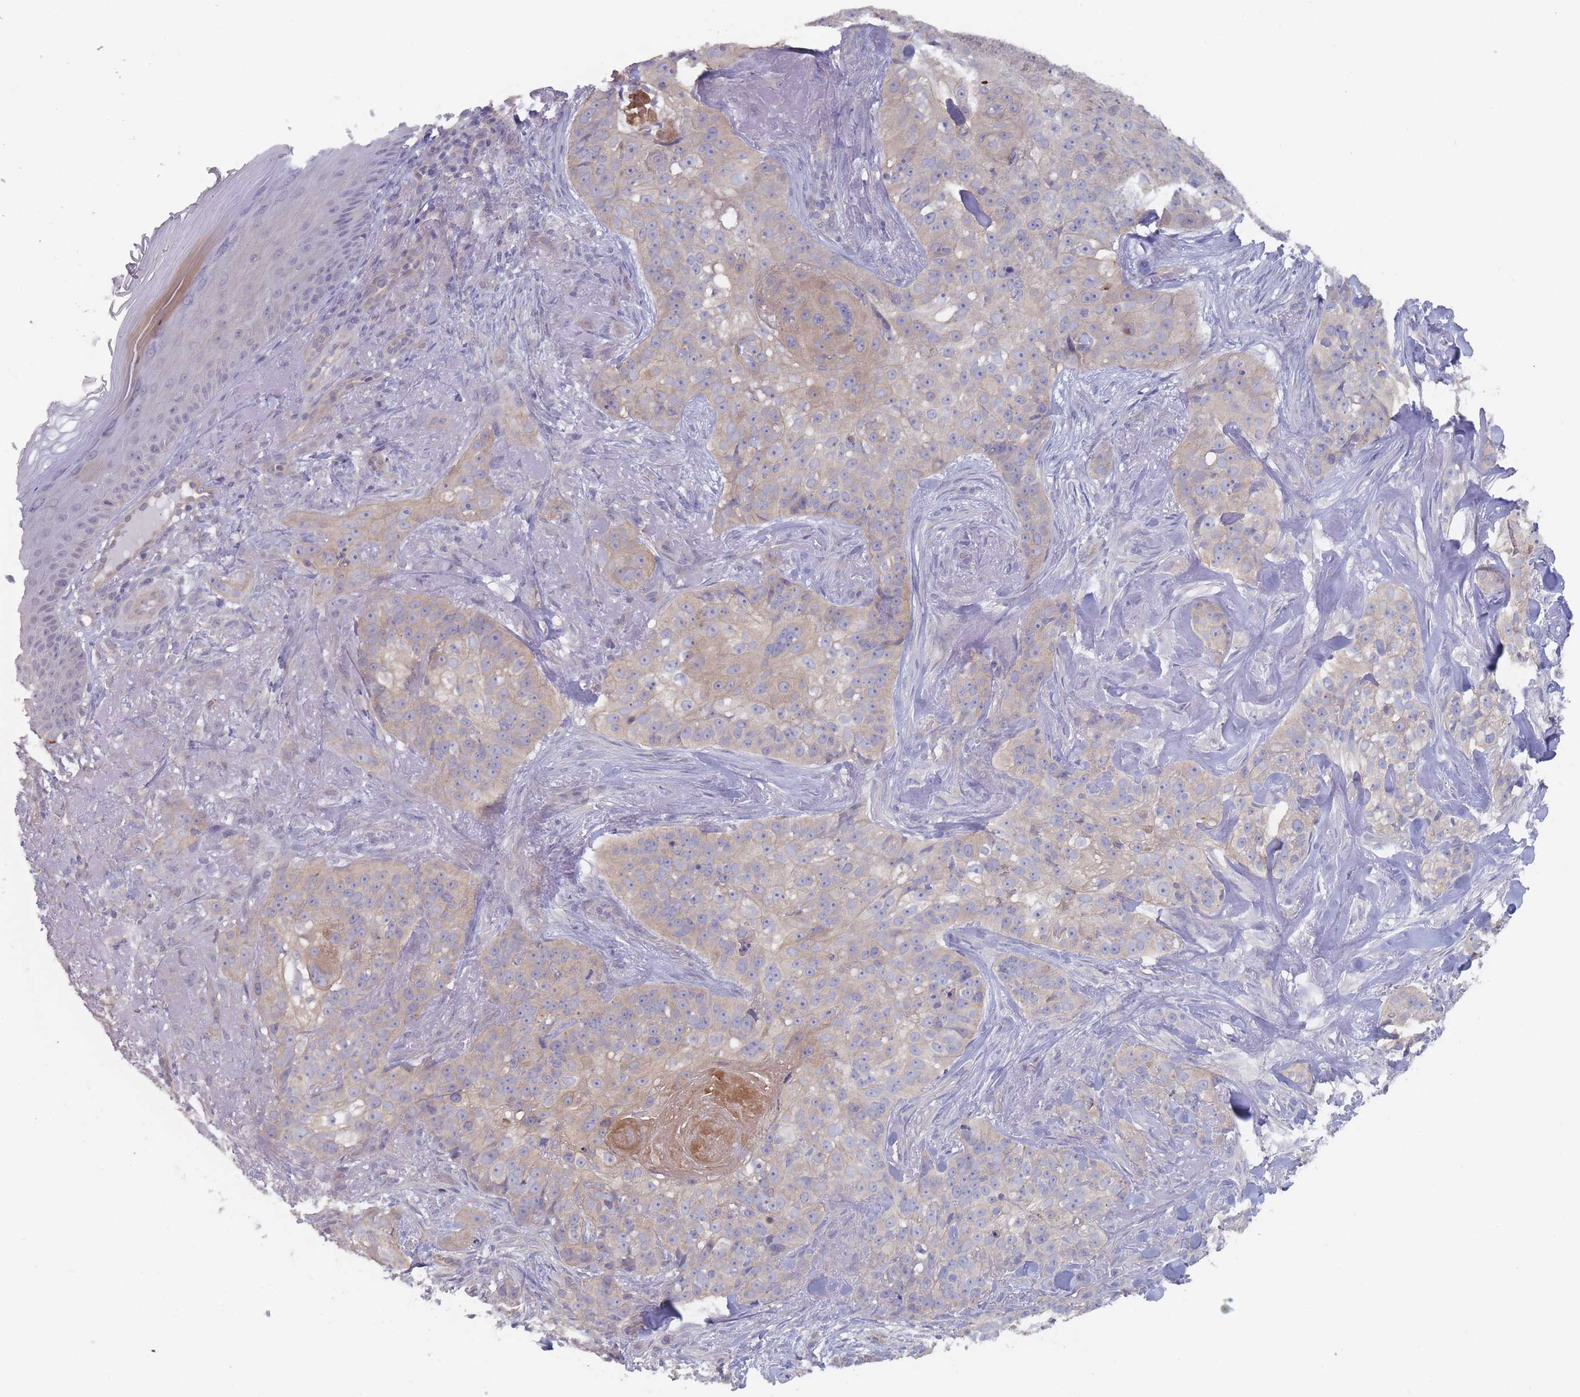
{"staining": {"intensity": "weak", "quantity": "25%-75%", "location": "cytoplasmic/membranous"}, "tissue": "skin cancer", "cell_type": "Tumor cells", "image_type": "cancer", "snomed": [{"axis": "morphology", "description": "Basal cell carcinoma"}, {"axis": "topography", "description": "Skin"}], "caption": "Weak cytoplasmic/membranous expression is present in approximately 25%-75% of tumor cells in skin cancer.", "gene": "EFCC1", "patient": {"sex": "female", "age": 92}}